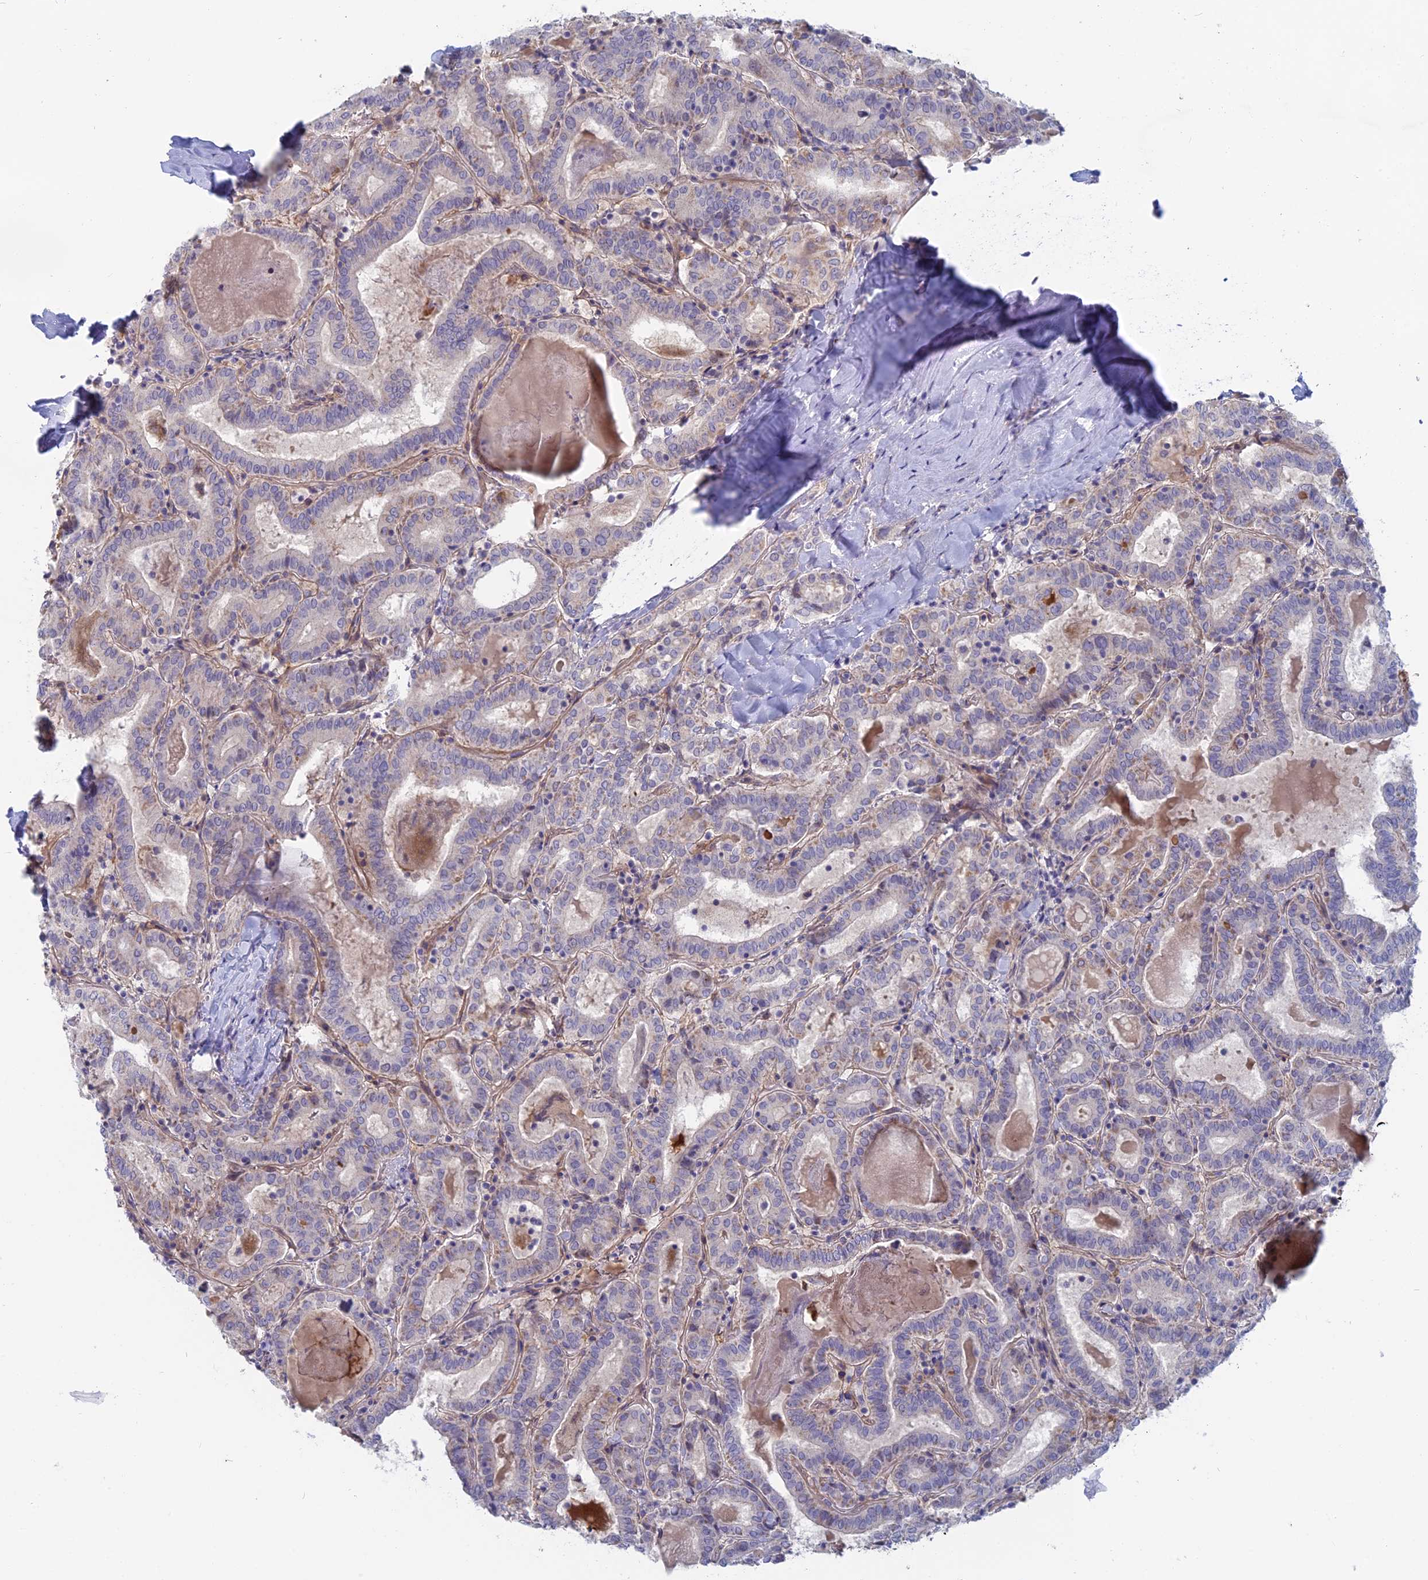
{"staining": {"intensity": "negative", "quantity": "none", "location": "none"}, "tissue": "thyroid cancer", "cell_type": "Tumor cells", "image_type": "cancer", "snomed": [{"axis": "morphology", "description": "Papillary adenocarcinoma, NOS"}, {"axis": "topography", "description": "Thyroid gland"}], "caption": "Tumor cells show no significant protein positivity in thyroid cancer (papillary adenocarcinoma).", "gene": "TBC1D30", "patient": {"sex": "female", "age": 72}}